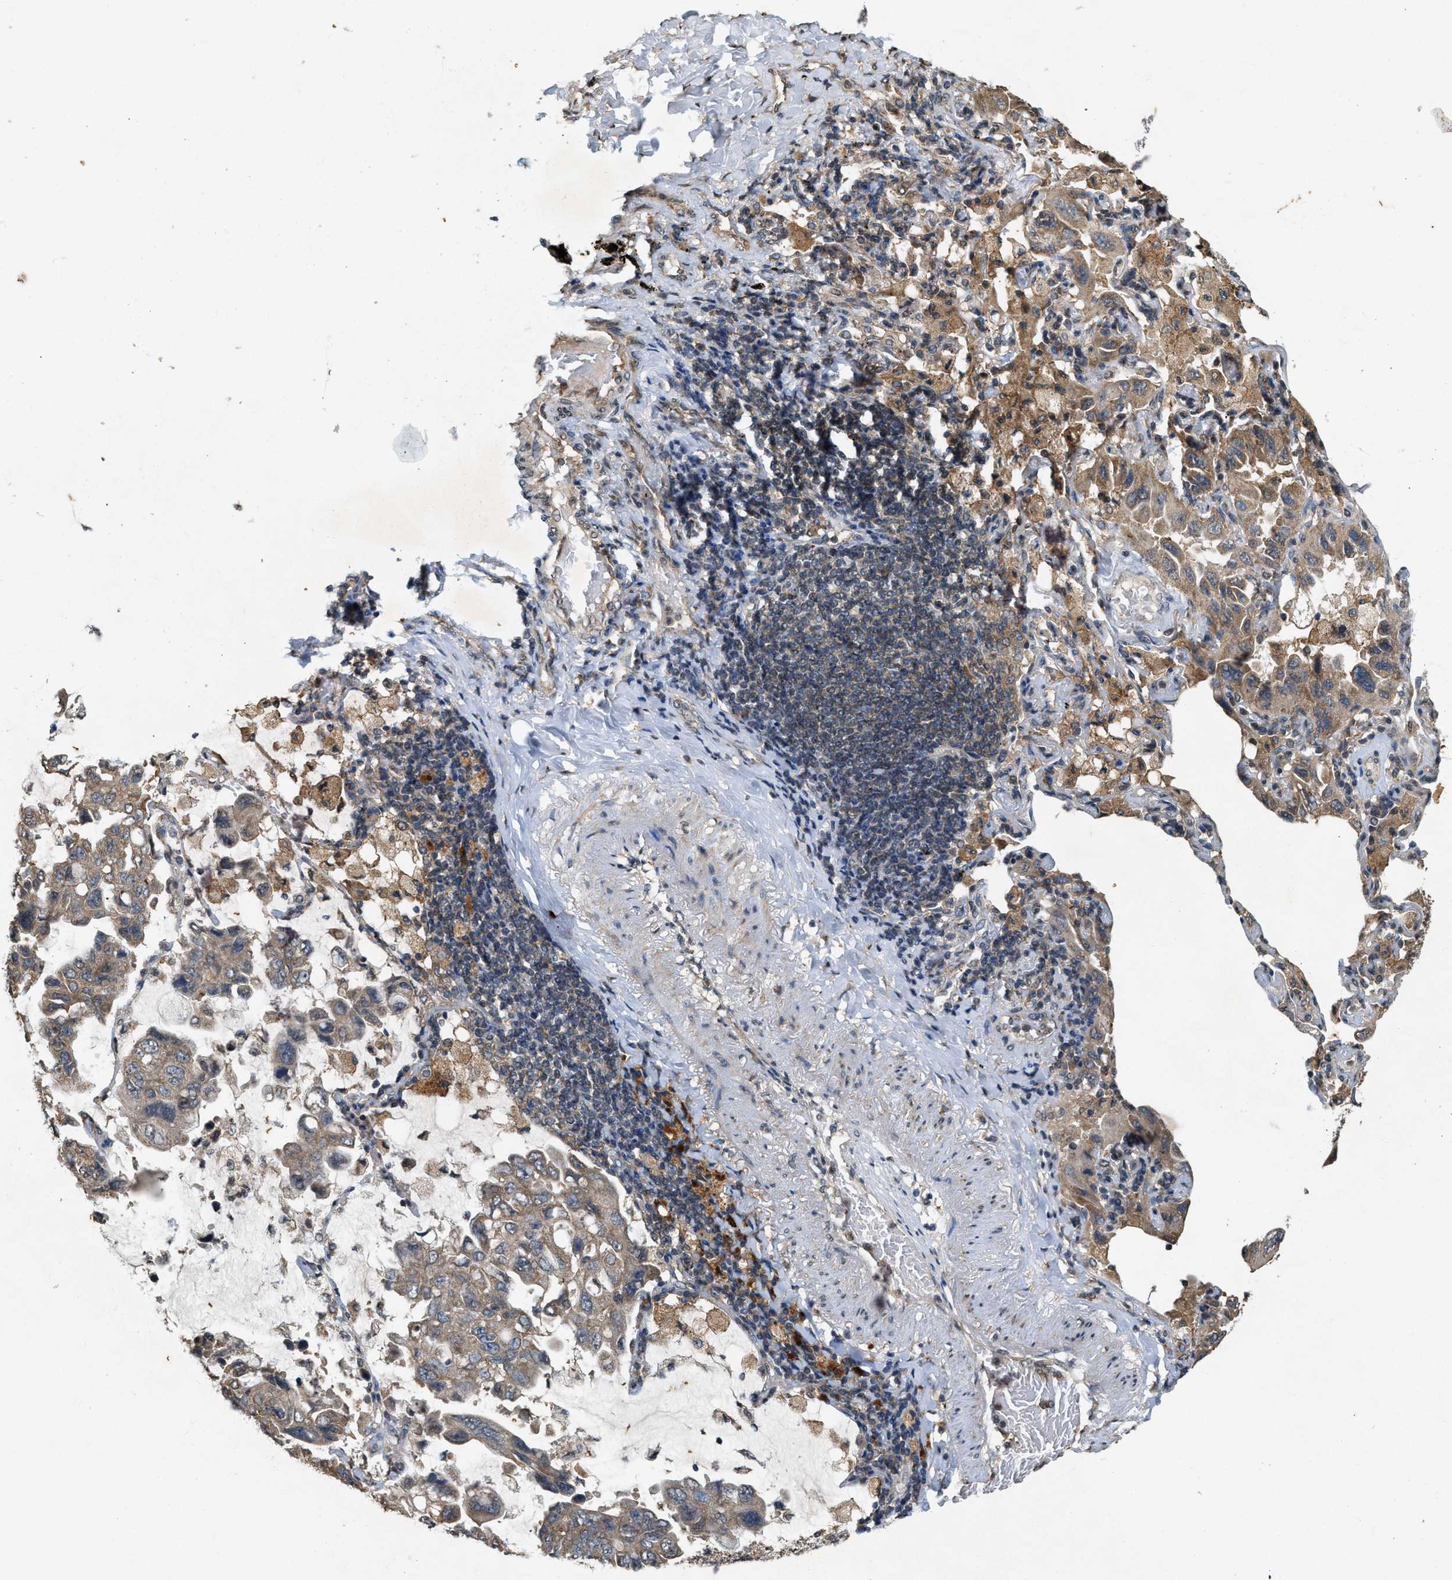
{"staining": {"intensity": "weak", "quantity": ">75%", "location": "cytoplasmic/membranous"}, "tissue": "lung cancer", "cell_type": "Tumor cells", "image_type": "cancer", "snomed": [{"axis": "morphology", "description": "Adenocarcinoma, NOS"}, {"axis": "topography", "description": "Lung"}], "caption": "Tumor cells reveal low levels of weak cytoplasmic/membranous positivity in about >75% of cells in human lung cancer (adenocarcinoma).", "gene": "KIF21A", "patient": {"sex": "male", "age": 64}}